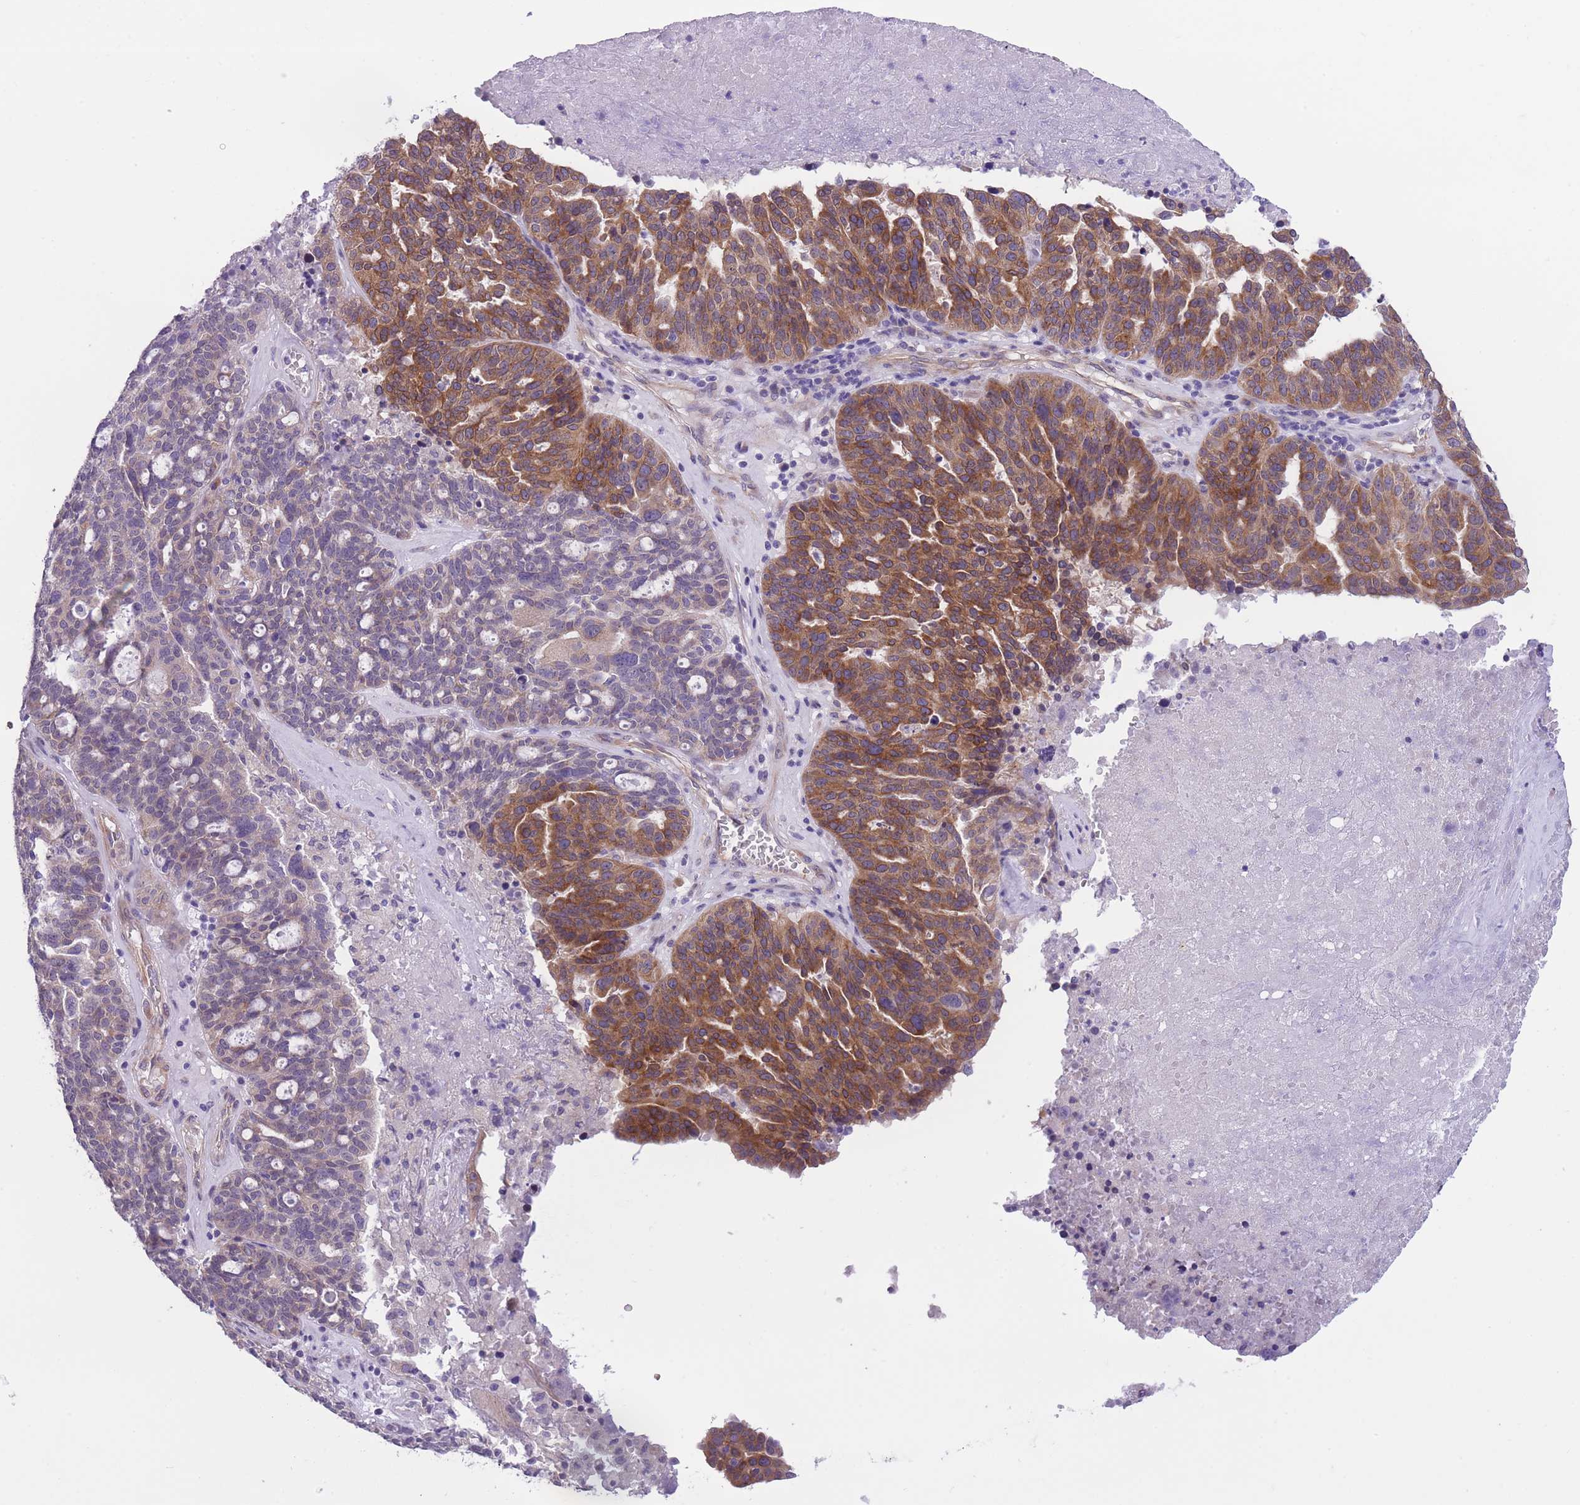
{"staining": {"intensity": "strong", "quantity": "25%-75%", "location": "cytoplasmic/membranous"}, "tissue": "ovarian cancer", "cell_type": "Tumor cells", "image_type": "cancer", "snomed": [{"axis": "morphology", "description": "Cystadenocarcinoma, serous, NOS"}, {"axis": "topography", "description": "Ovary"}], "caption": "Strong cytoplasmic/membranous positivity is identified in about 25%-75% of tumor cells in ovarian cancer (serous cystadenocarcinoma).", "gene": "WWOX", "patient": {"sex": "female", "age": 59}}